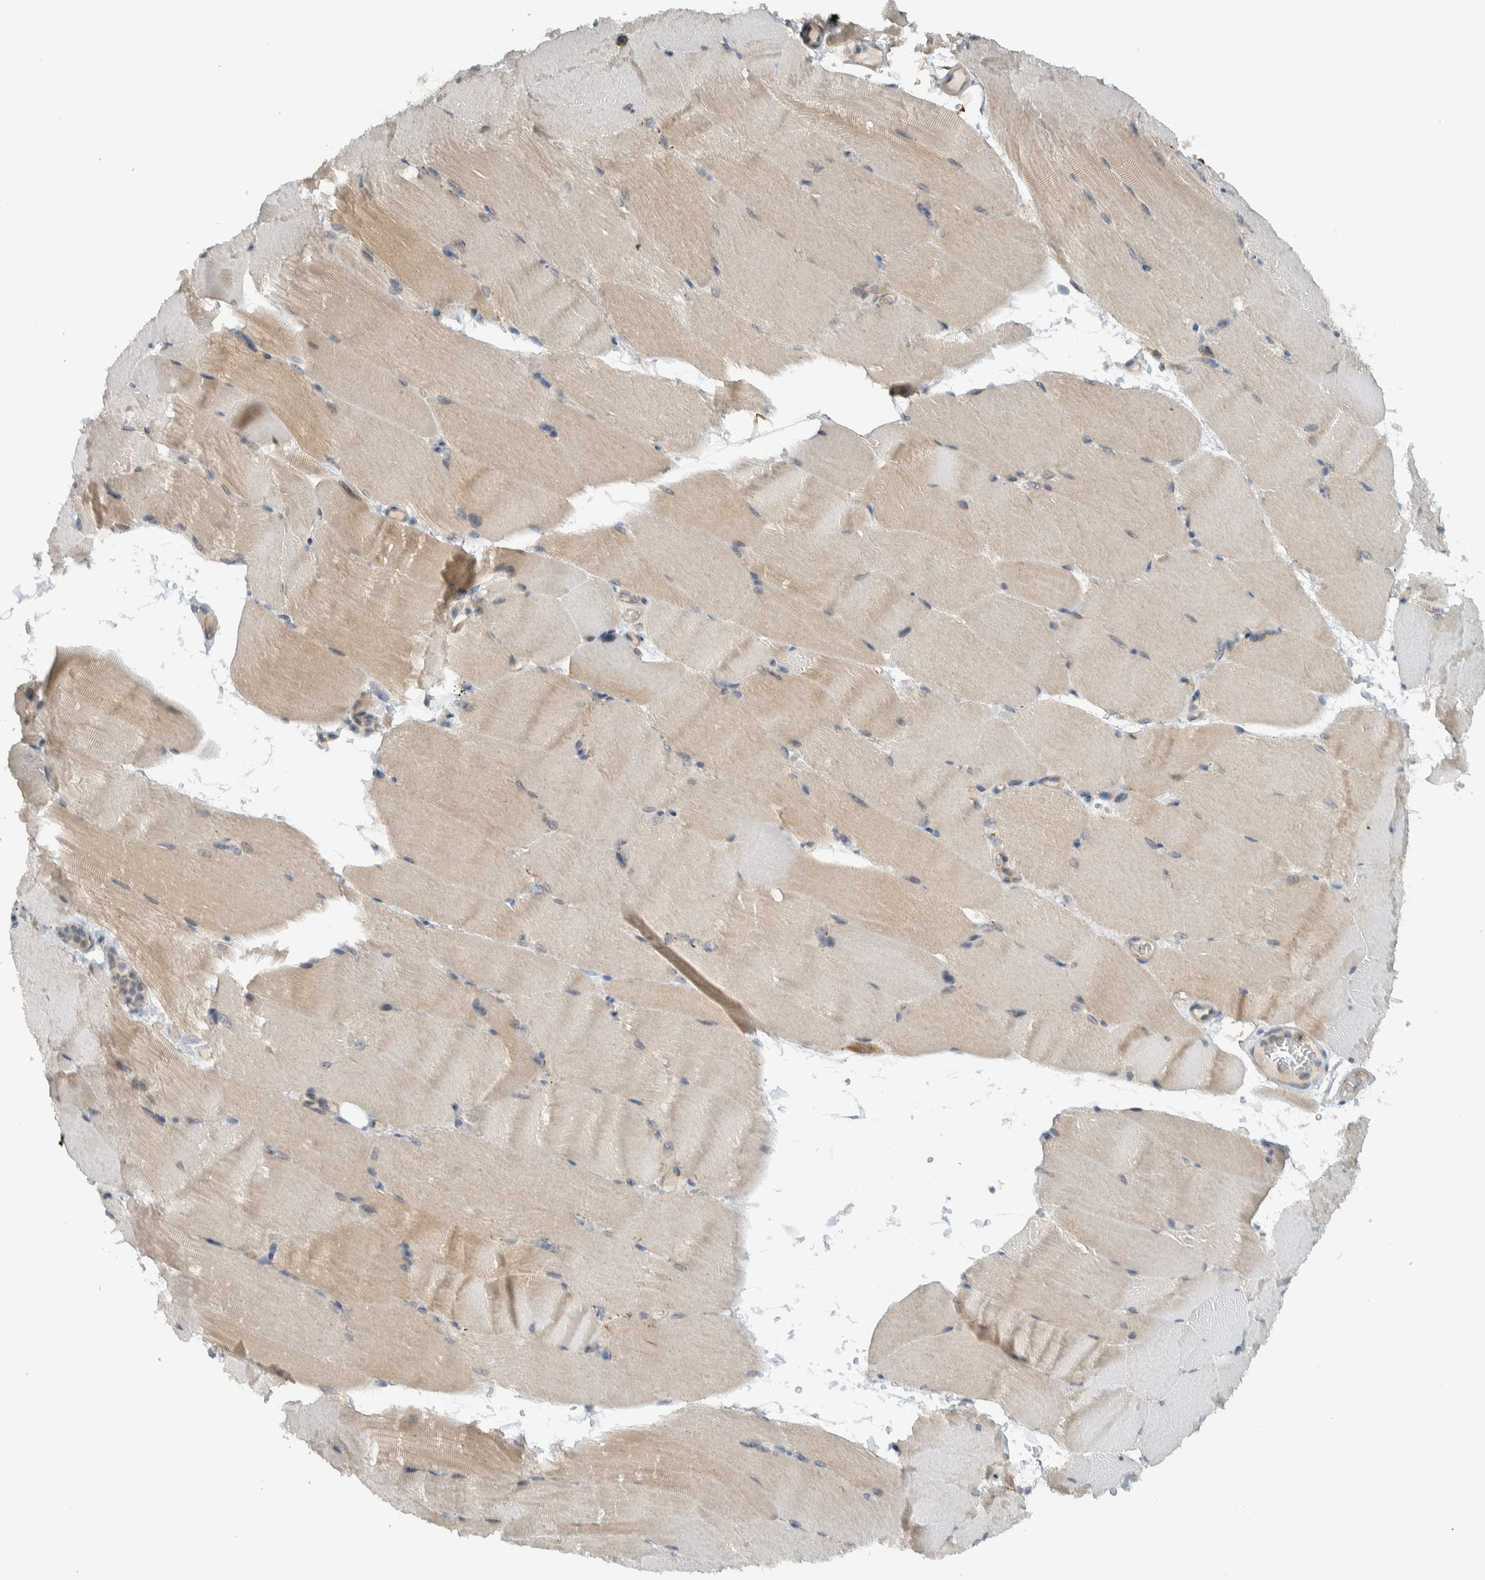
{"staining": {"intensity": "weak", "quantity": "25%-75%", "location": "cytoplasmic/membranous"}, "tissue": "skeletal muscle", "cell_type": "Myocytes", "image_type": "normal", "snomed": [{"axis": "morphology", "description": "Normal tissue, NOS"}, {"axis": "topography", "description": "Skeletal muscle"}, {"axis": "topography", "description": "Parathyroid gland"}], "caption": "Protein analysis of normal skeletal muscle exhibits weak cytoplasmic/membranous positivity in approximately 25%-75% of myocytes.", "gene": "MPRIP", "patient": {"sex": "female", "age": 37}}